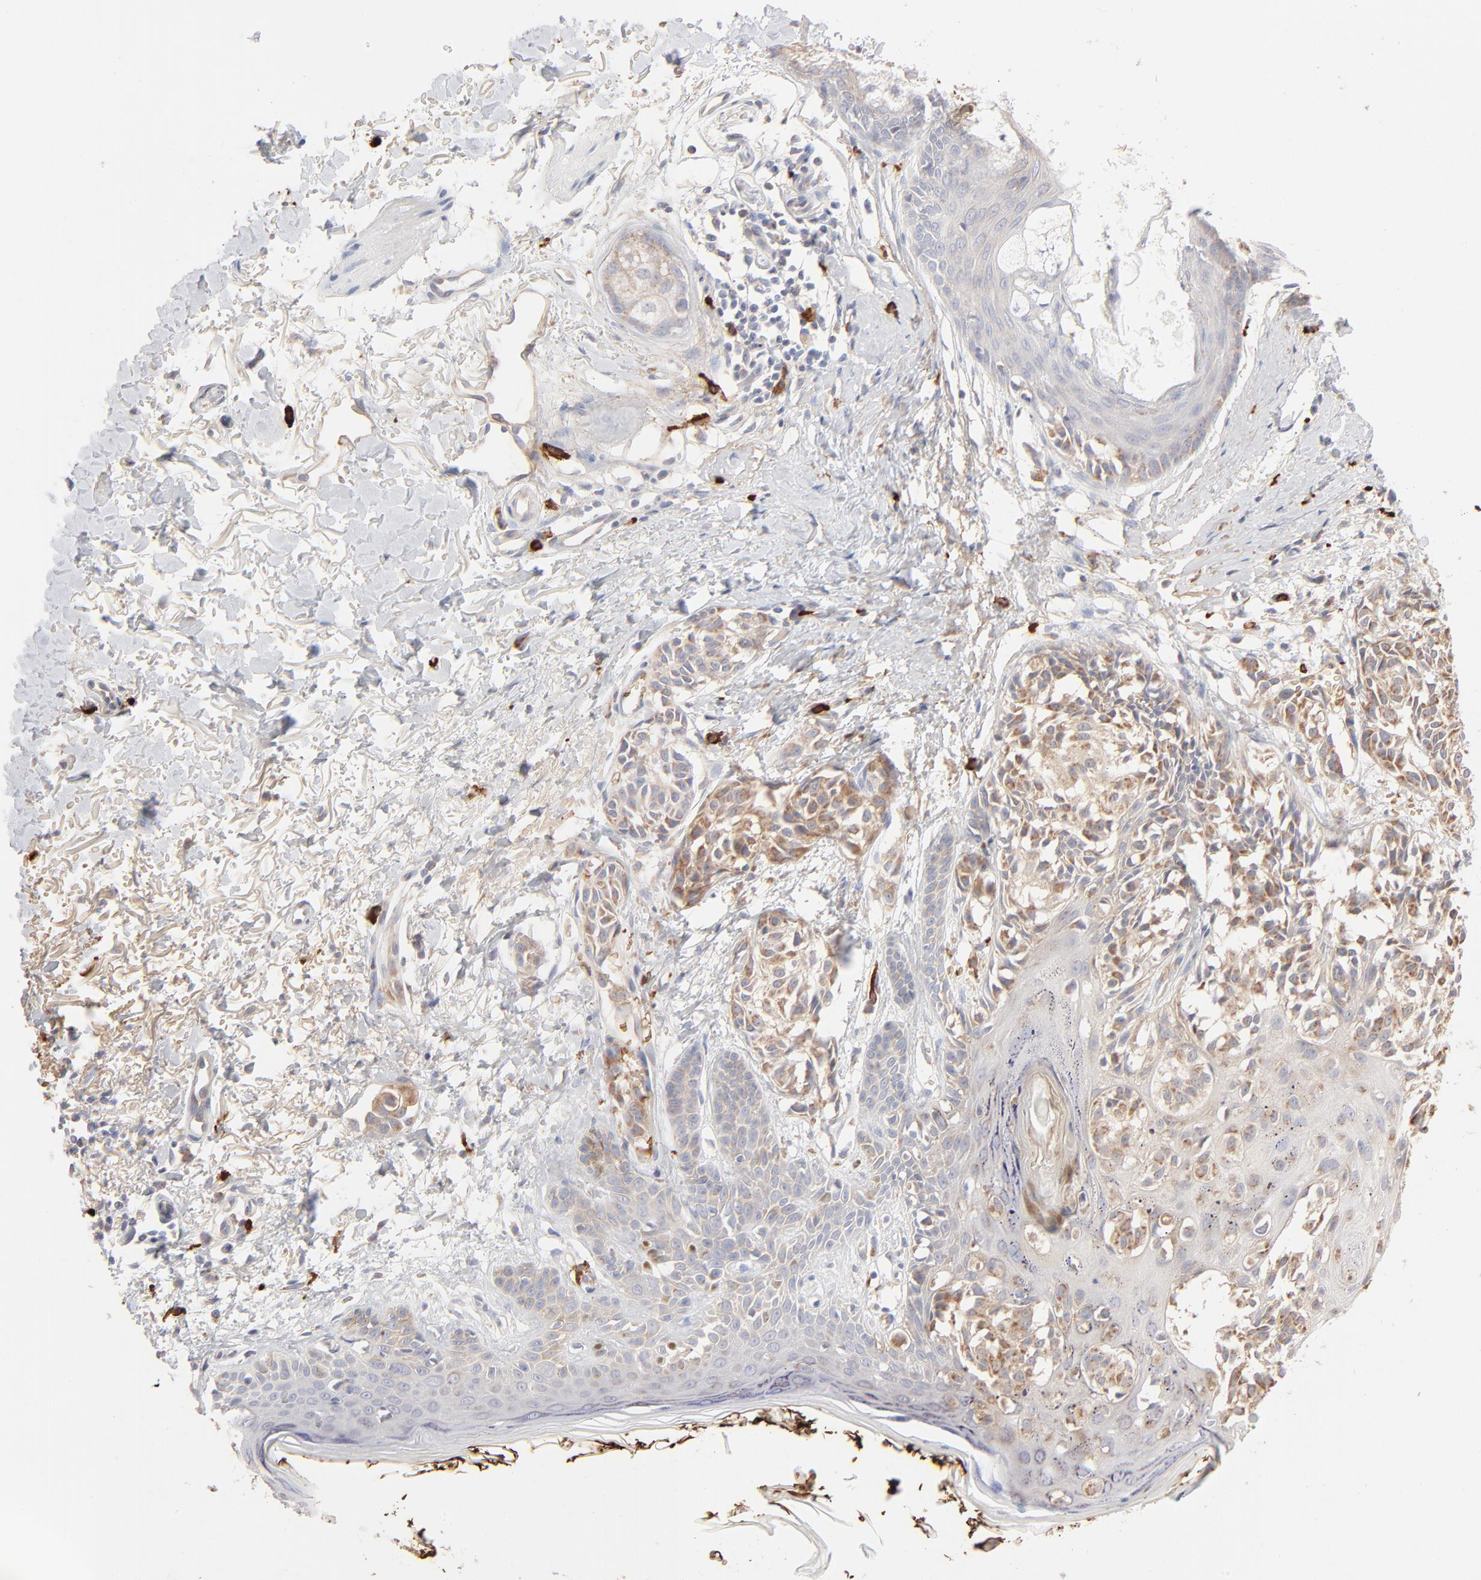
{"staining": {"intensity": "weak", "quantity": ">75%", "location": "cytoplasmic/membranous"}, "tissue": "melanoma", "cell_type": "Tumor cells", "image_type": "cancer", "snomed": [{"axis": "morphology", "description": "Malignant melanoma, NOS"}, {"axis": "topography", "description": "Skin"}], "caption": "Protein analysis of melanoma tissue reveals weak cytoplasmic/membranous staining in approximately >75% of tumor cells.", "gene": "SPTB", "patient": {"sex": "male", "age": 76}}